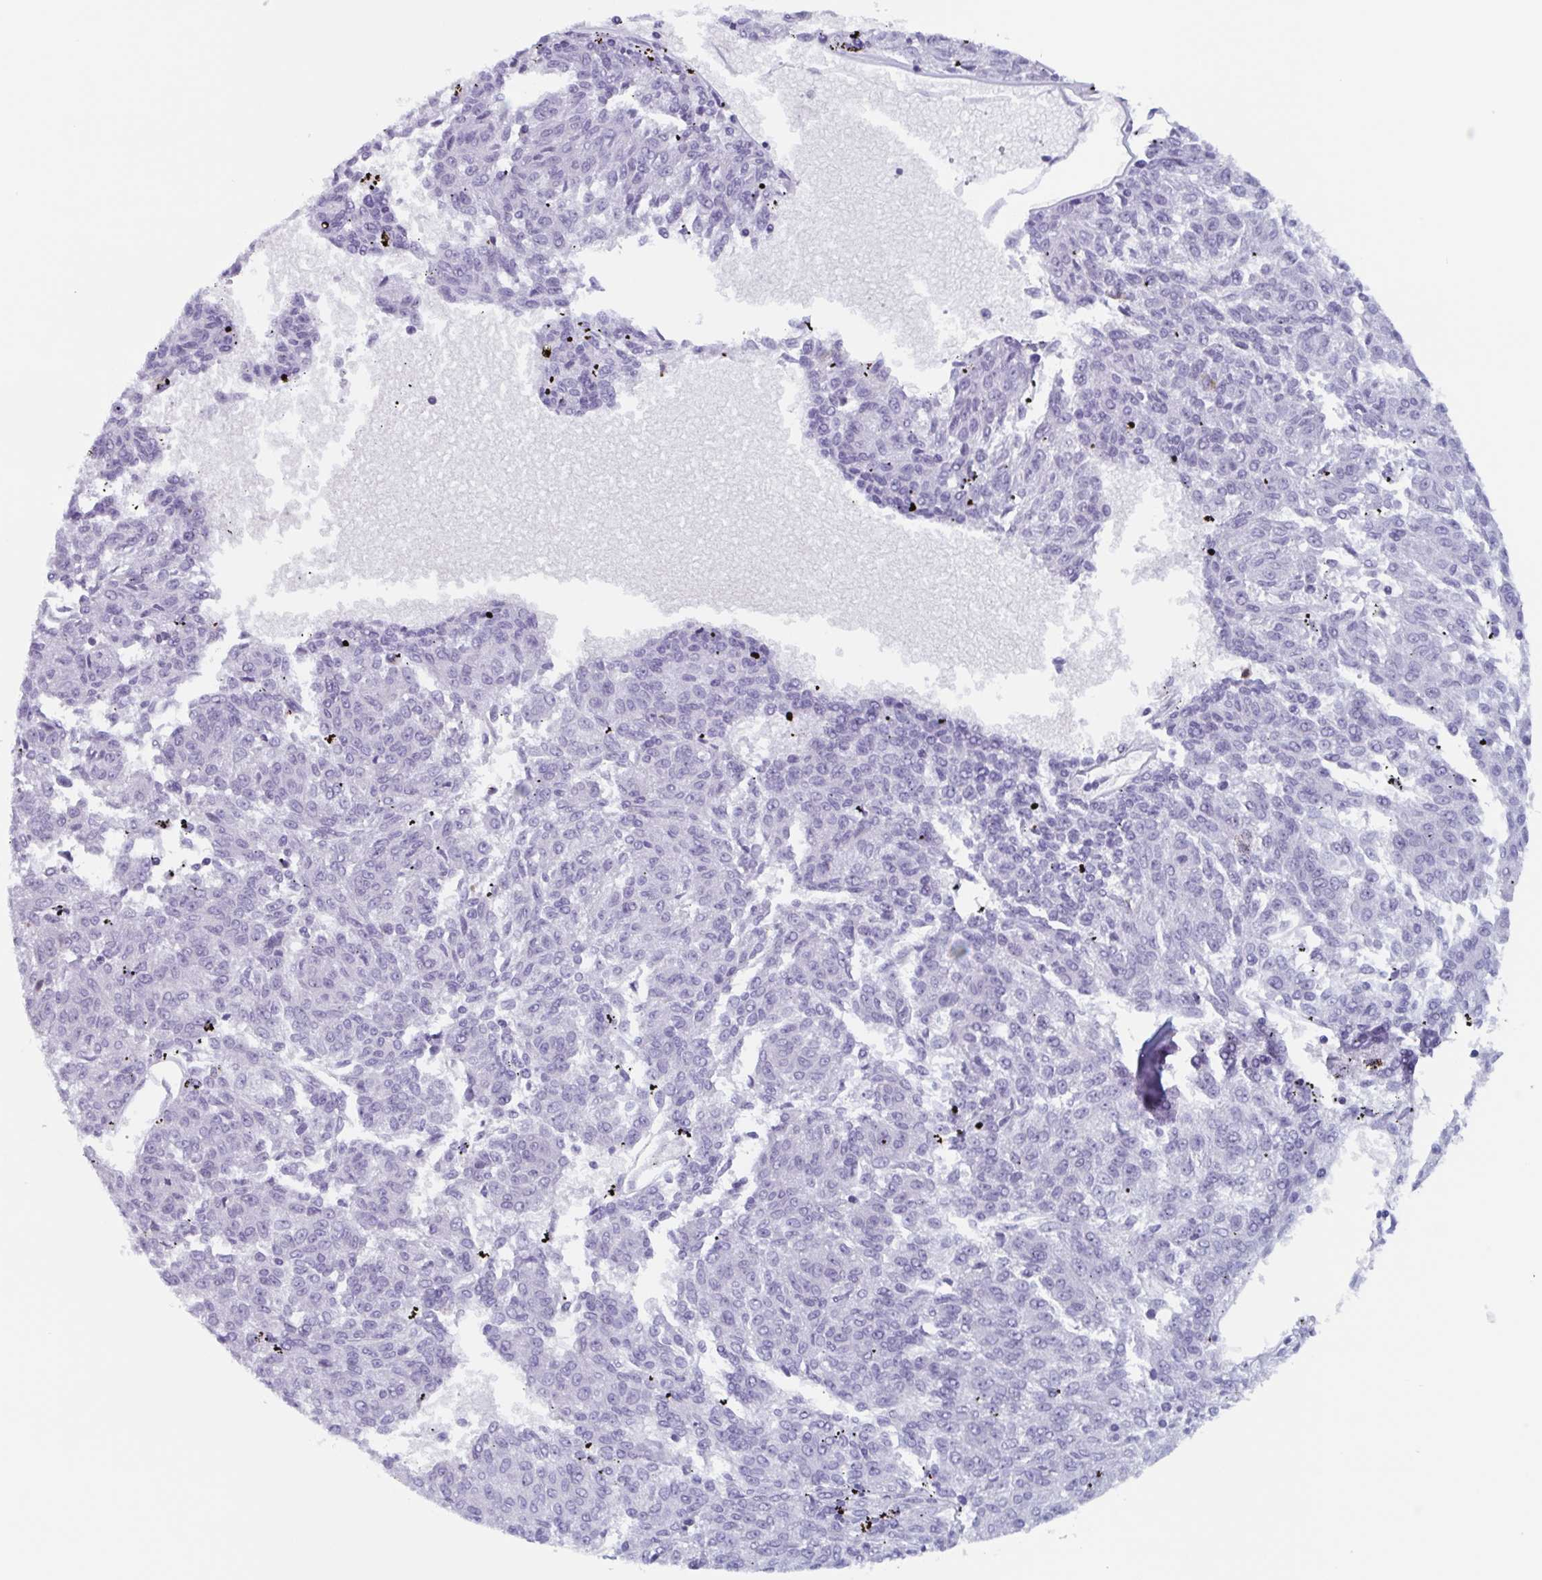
{"staining": {"intensity": "negative", "quantity": "none", "location": "none"}, "tissue": "melanoma", "cell_type": "Tumor cells", "image_type": "cancer", "snomed": [{"axis": "morphology", "description": "Malignant melanoma, NOS"}, {"axis": "topography", "description": "Skin"}], "caption": "There is no significant staining in tumor cells of melanoma.", "gene": "BPI", "patient": {"sex": "female", "age": 72}}